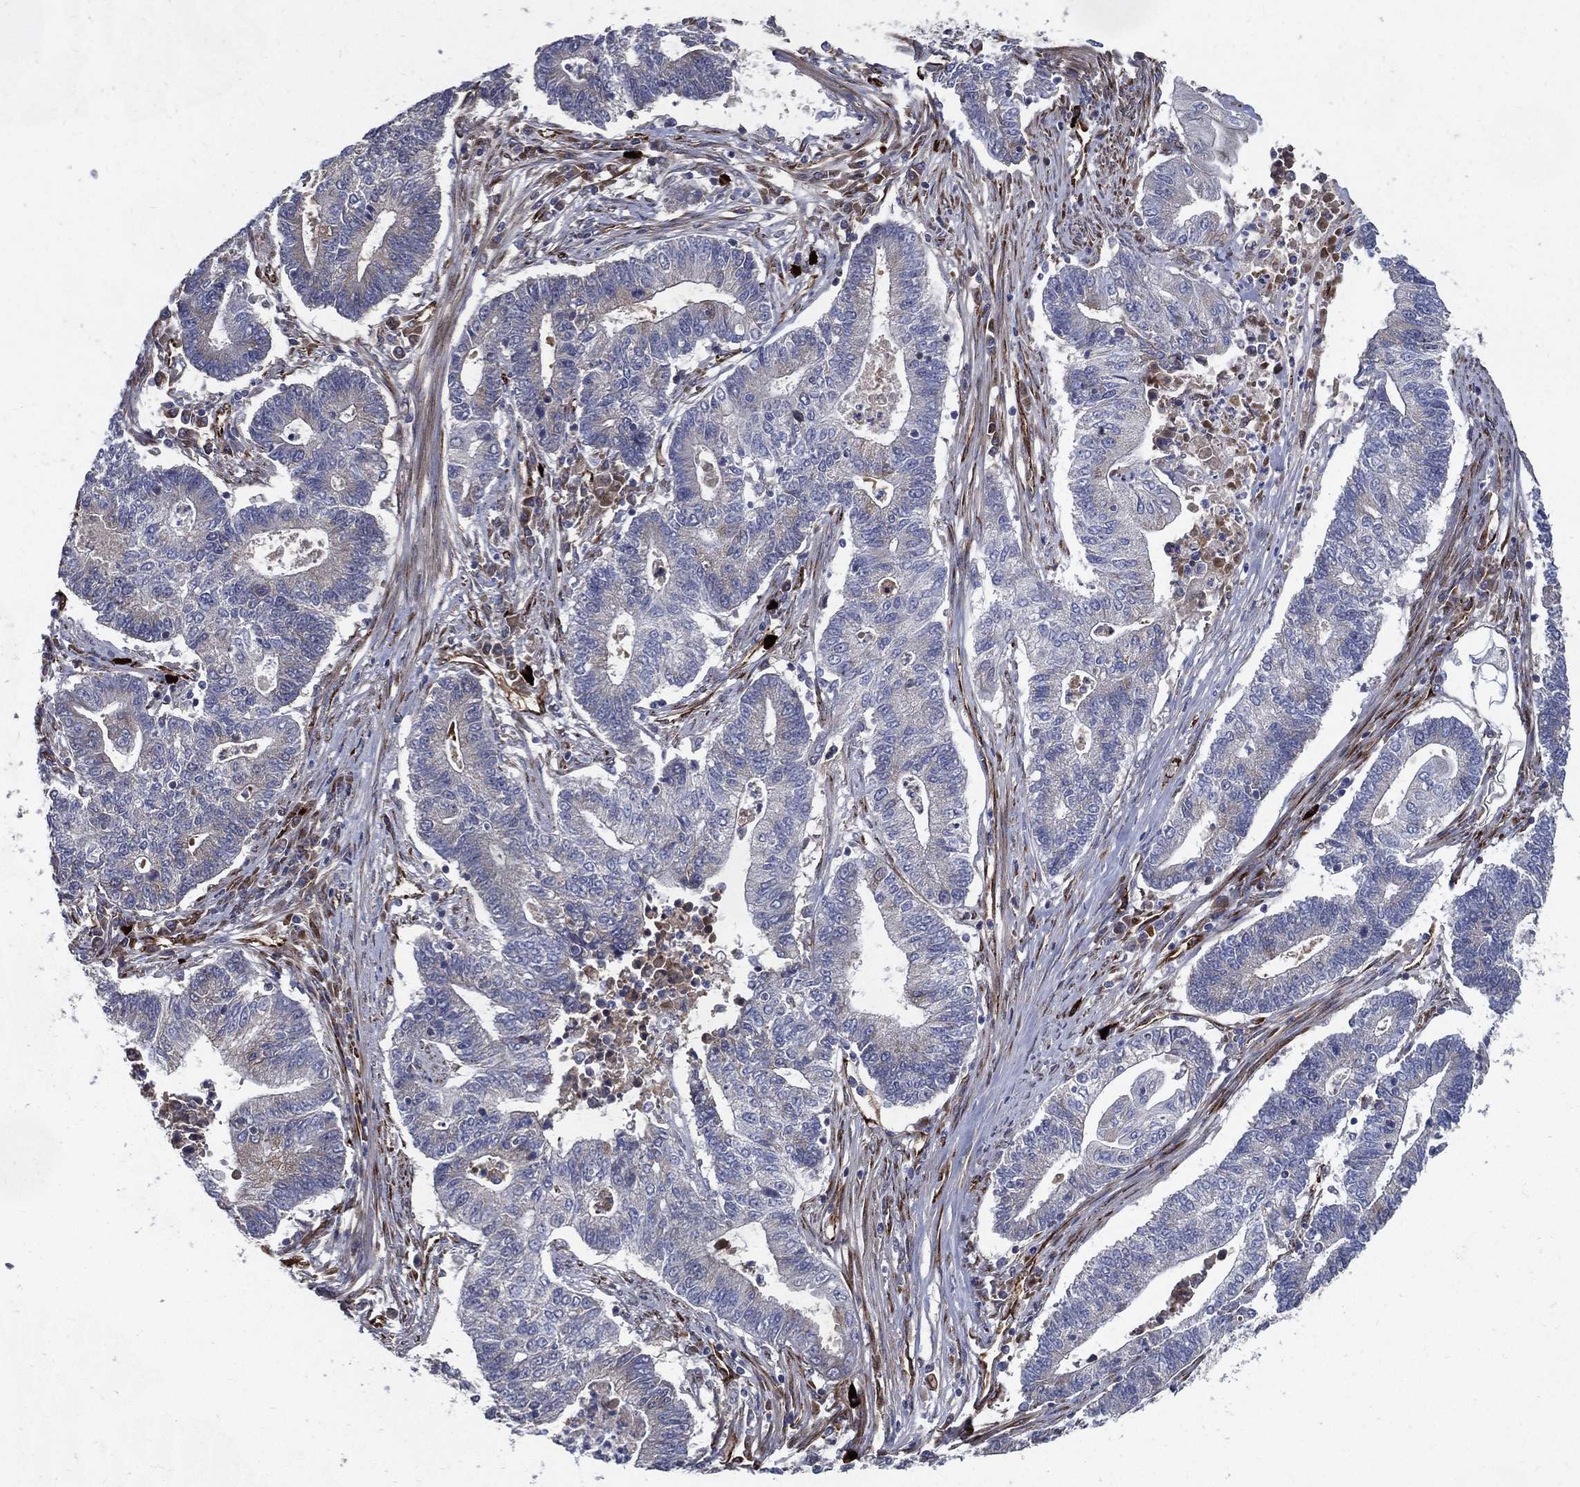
{"staining": {"intensity": "weak", "quantity": "<25%", "location": "cytoplasmic/membranous"}, "tissue": "endometrial cancer", "cell_type": "Tumor cells", "image_type": "cancer", "snomed": [{"axis": "morphology", "description": "Adenocarcinoma, NOS"}, {"axis": "topography", "description": "Uterus"}, {"axis": "topography", "description": "Endometrium"}], "caption": "IHC photomicrograph of endometrial adenocarcinoma stained for a protein (brown), which shows no expression in tumor cells.", "gene": "ARHGAP11A", "patient": {"sex": "female", "age": 54}}